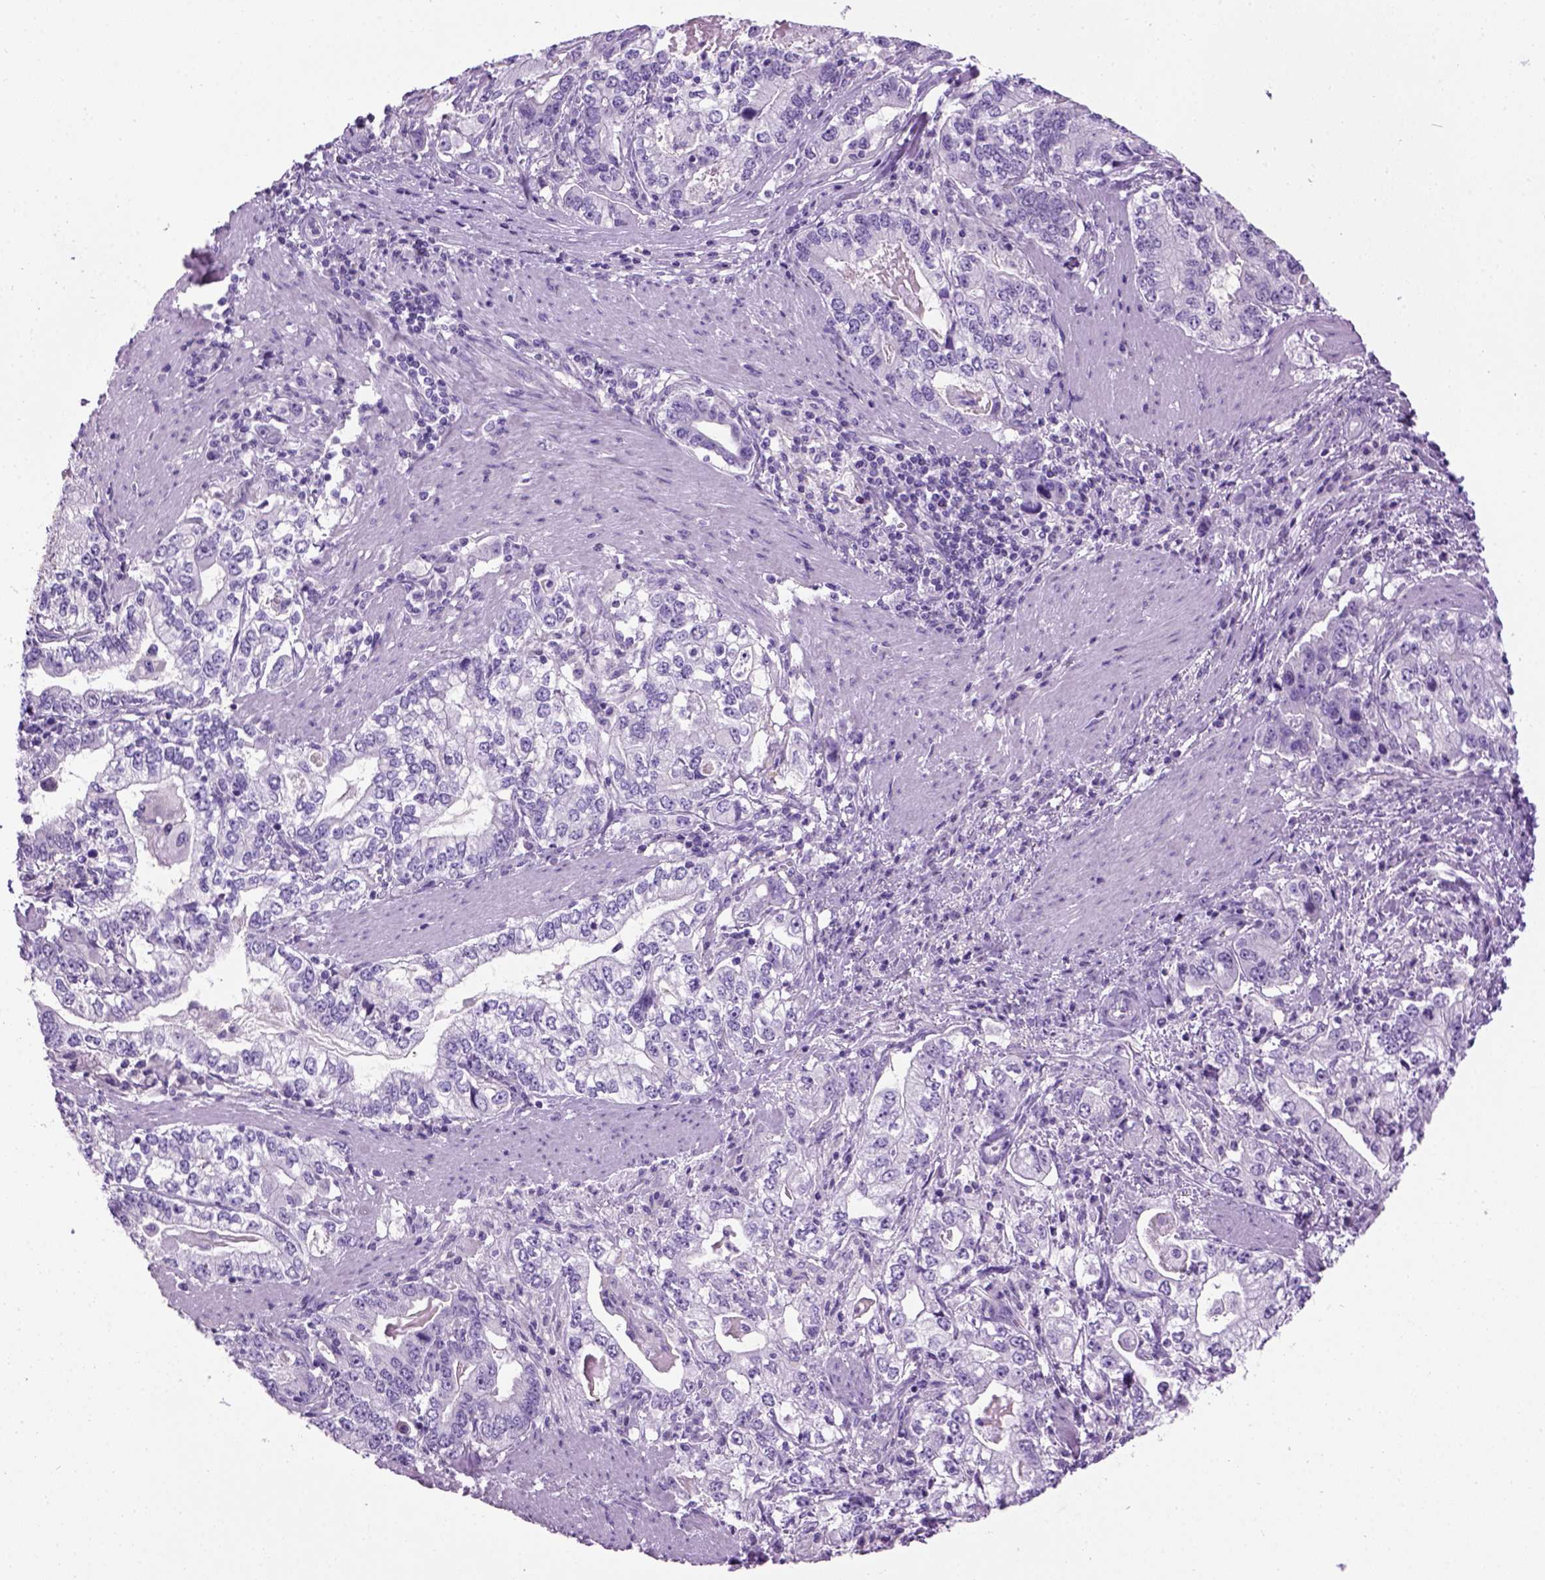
{"staining": {"intensity": "negative", "quantity": "none", "location": "none"}, "tissue": "stomach cancer", "cell_type": "Tumor cells", "image_type": "cancer", "snomed": [{"axis": "morphology", "description": "Adenocarcinoma, NOS"}, {"axis": "topography", "description": "Stomach, lower"}], "caption": "The immunohistochemistry histopathology image has no significant staining in tumor cells of stomach cancer (adenocarcinoma) tissue.", "gene": "GABRB2", "patient": {"sex": "female", "age": 72}}